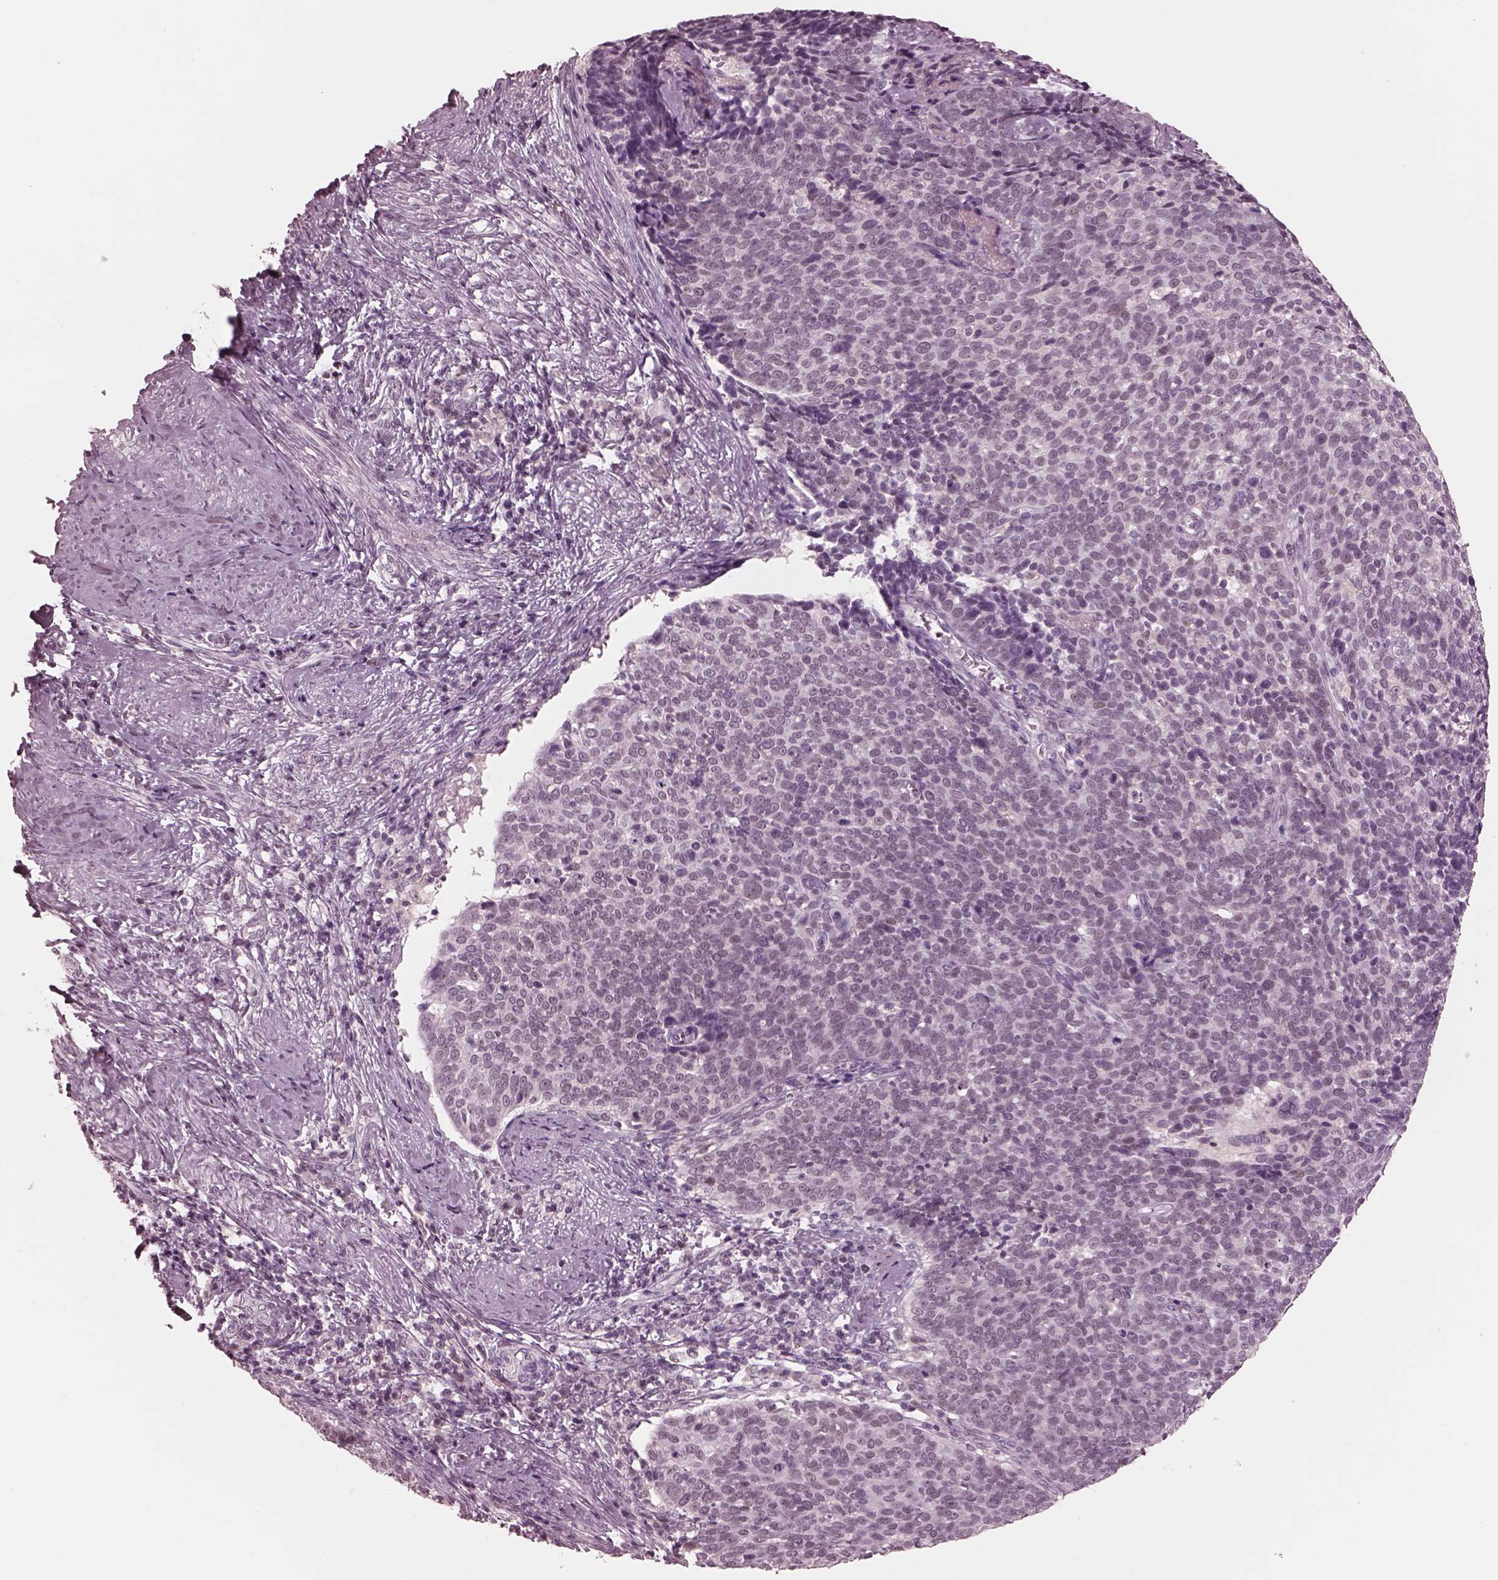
{"staining": {"intensity": "negative", "quantity": "none", "location": "none"}, "tissue": "cervical cancer", "cell_type": "Tumor cells", "image_type": "cancer", "snomed": [{"axis": "morphology", "description": "Squamous cell carcinoma, NOS"}, {"axis": "topography", "description": "Cervix"}], "caption": "DAB (3,3'-diaminobenzidine) immunohistochemical staining of cervical cancer demonstrates no significant staining in tumor cells. (Stains: DAB (3,3'-diaminobenzidine) immunohistochemistry with hematoxylin counter stain, Microscopy: brightfield microscopy at high magnification).", "gene": "GARIN4", "patient": {"sex": "female", "age": 39}}